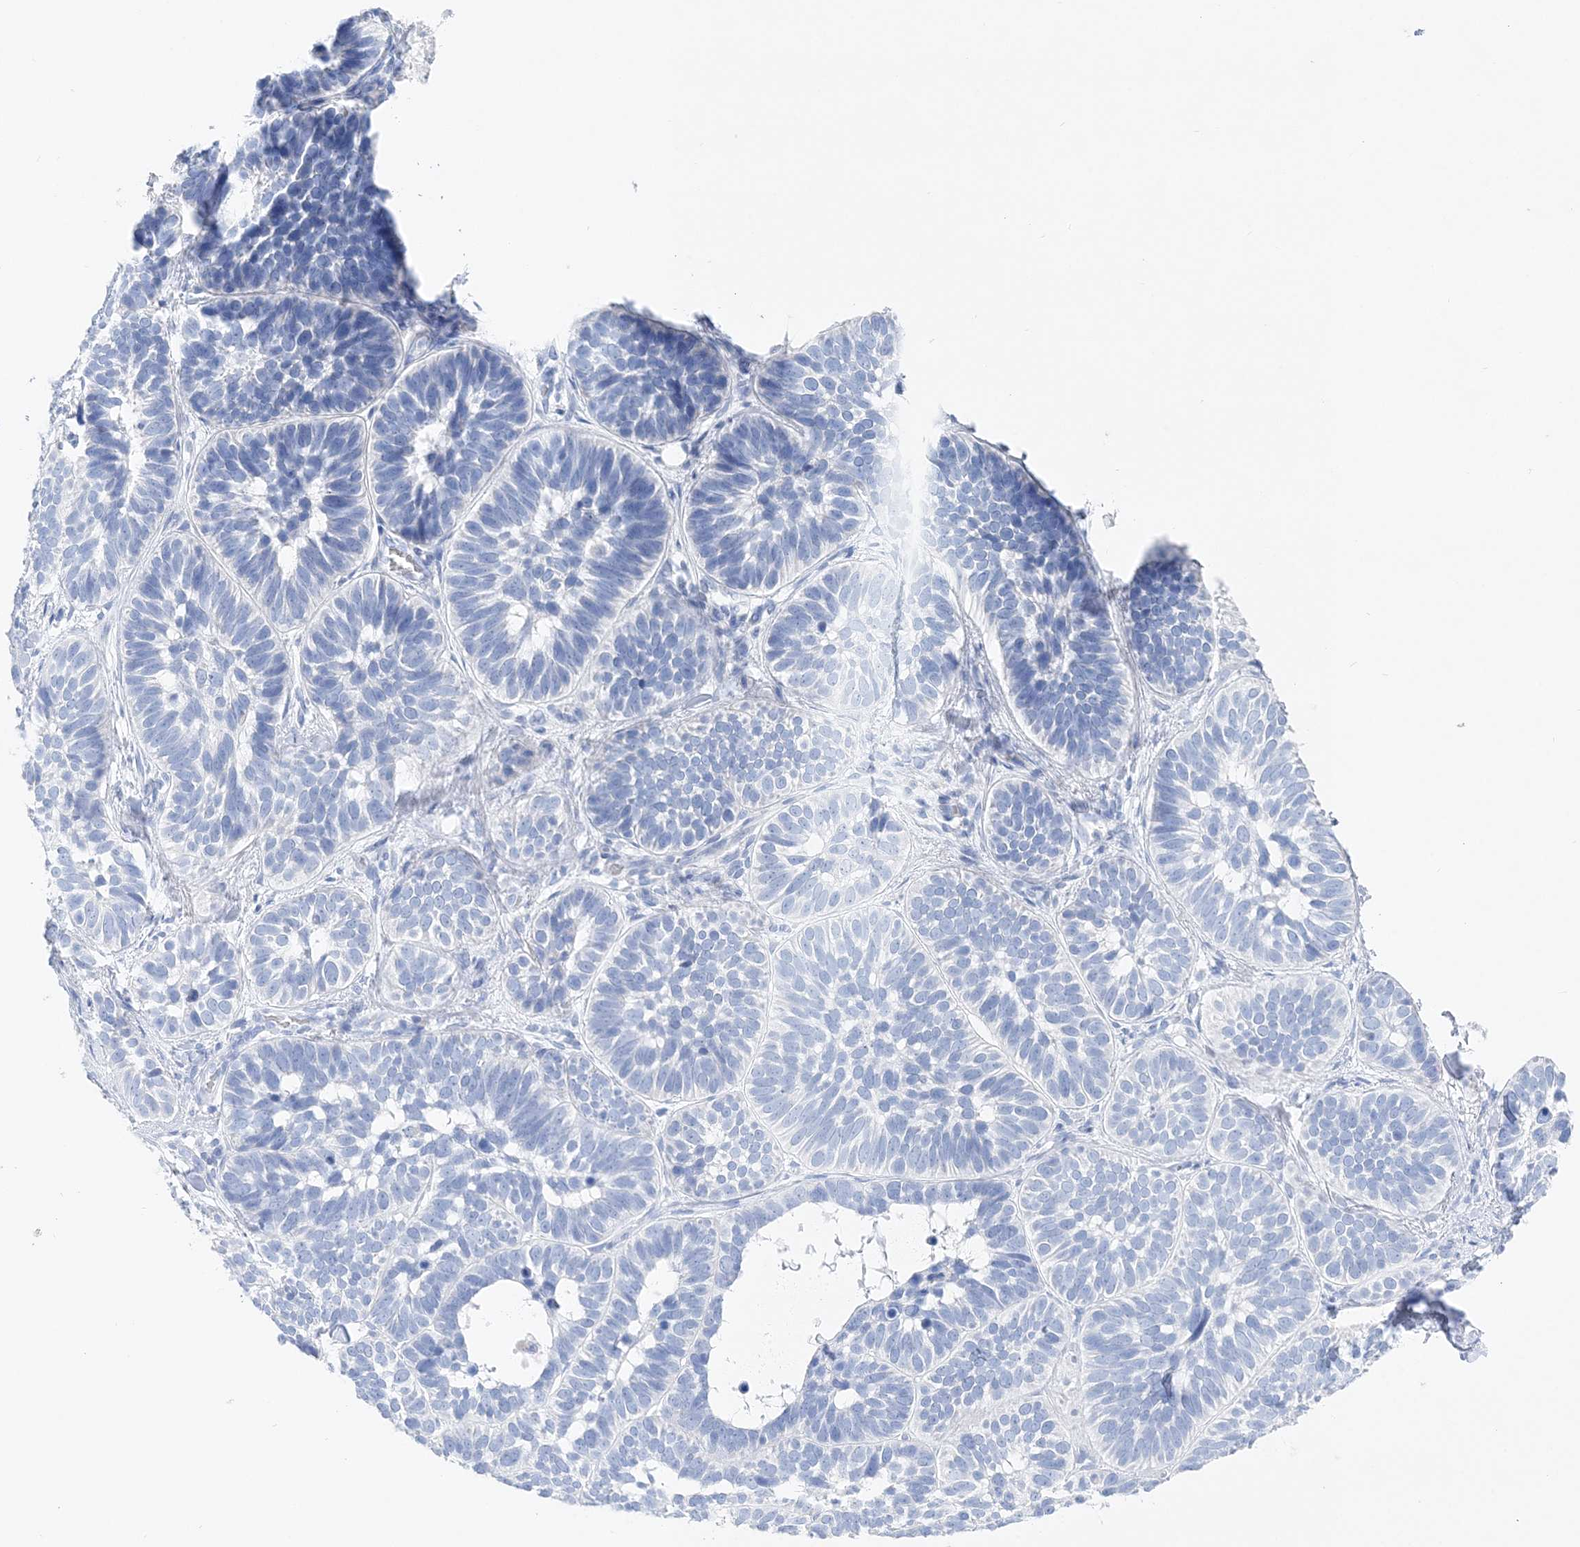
{"staining": {"intensity": "negative", "quantity": "none", "location": "none"}, "tissue": "skin cancer", "cell_type": "Tumor cells", "image_type": "cancer", "snomed": [{"axis": "morphology", "description": "Basal cell carcinoma"}, {"axis": "topography", "description": "Skin"}], "caption": "High power microscopy photomicrograph of an IHC image of skin cancer (basal cell carcinoma), revealing no significant positivity in tumor cells.", "gene": "TSPYL6", "patient": {"sex": "male", "age": 62}}